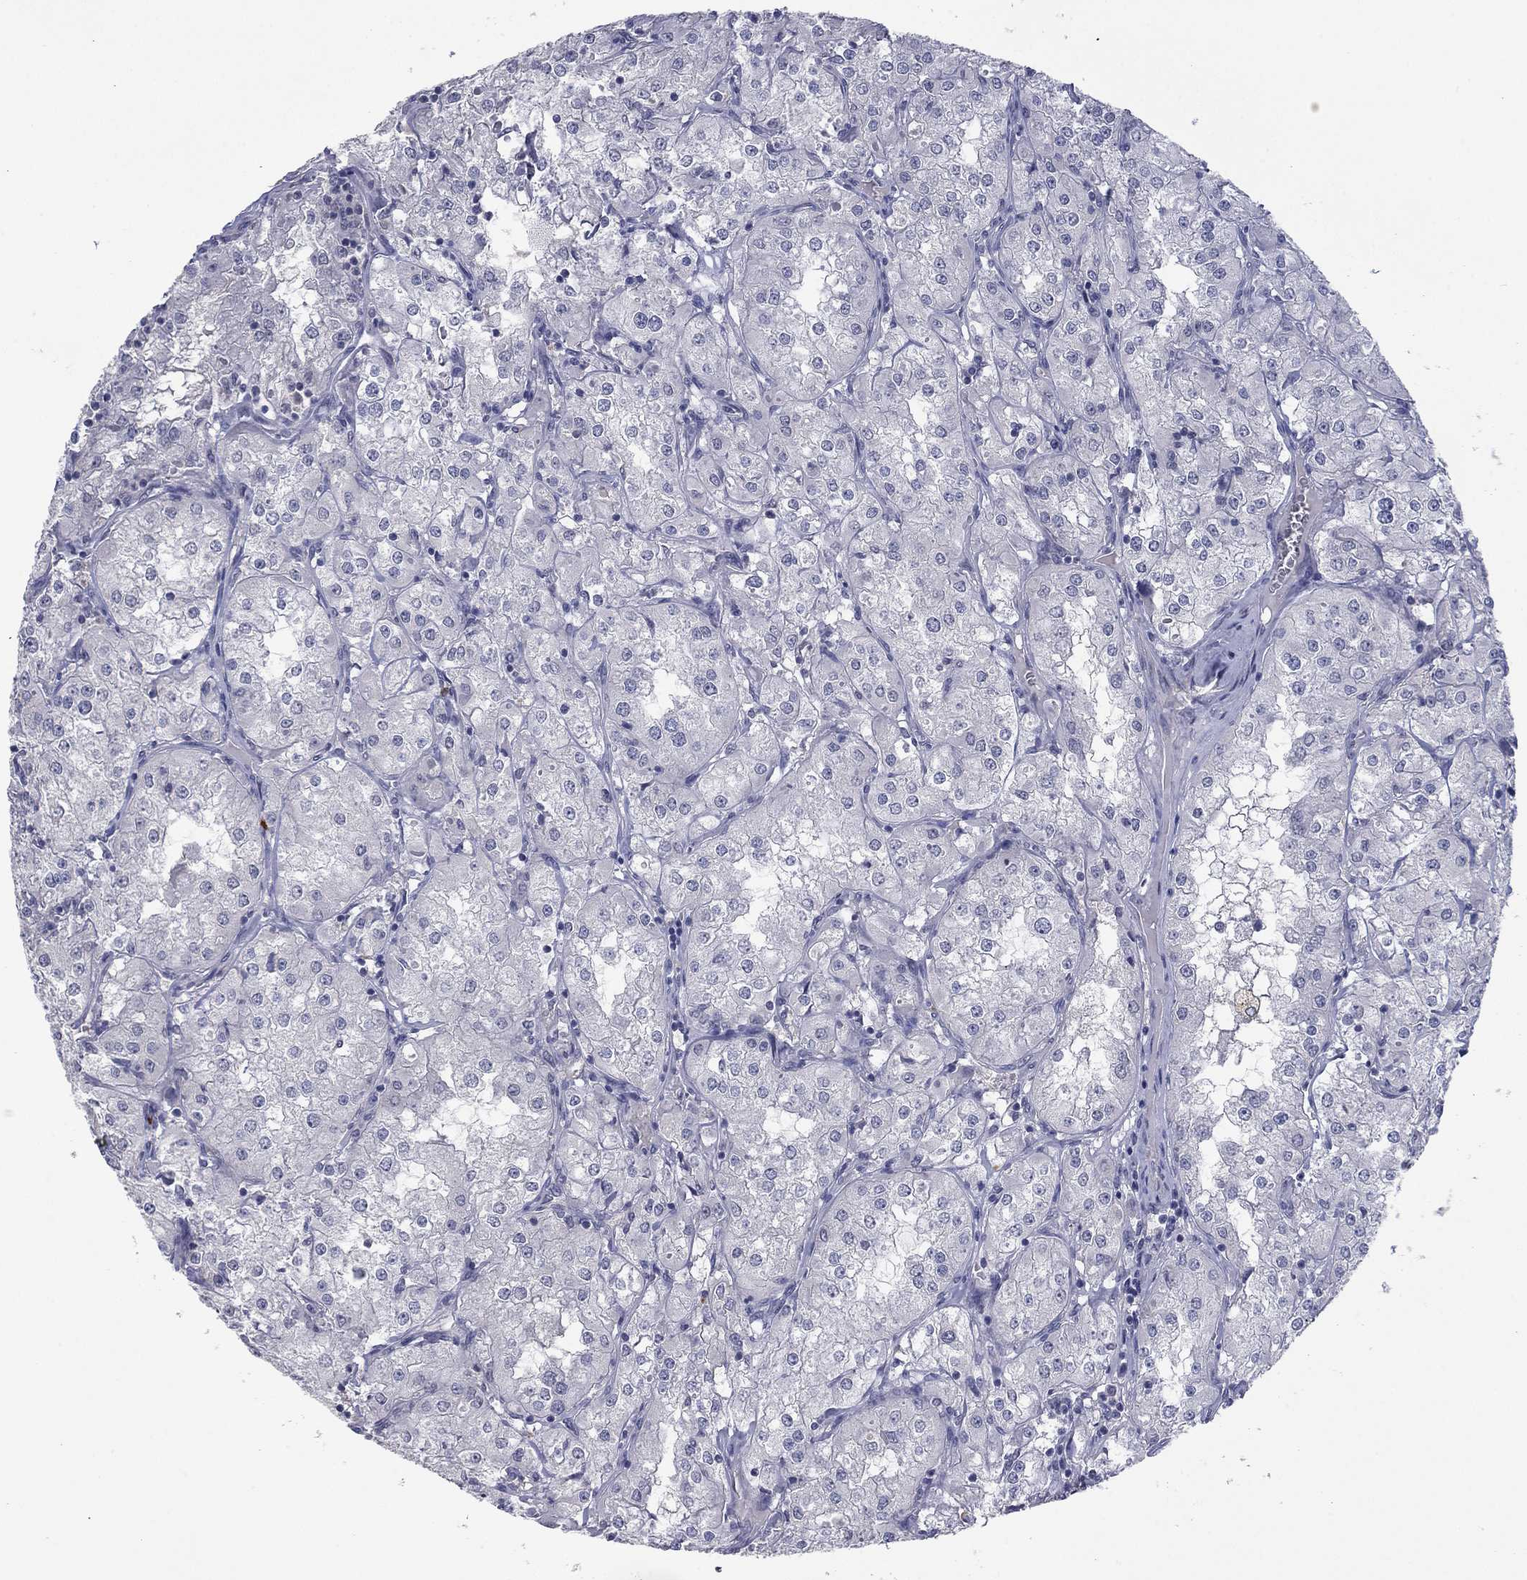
{"staining": {"intensity": "negative", "quantity": "none", "location": "none"}, "tissue": "renal cancer", "cell_type": "Tumor cells", "image_type": "cancer", "snomed": [{"axis": "morphology", "description": "Adenocarcinoma, NOS"}, {"axis": "topography", "description": "Kidney"}], "caption": "Immunohistochemistry histopathology image of neoplastic tissue: human adenocarcinoma (renal) stained with DAB (3,3'-diaminobenzidine) reveals no significant protein positivity in tumor cells.", "gene": "IP6K3", "patient": {"sex": "male", "age": 77}}